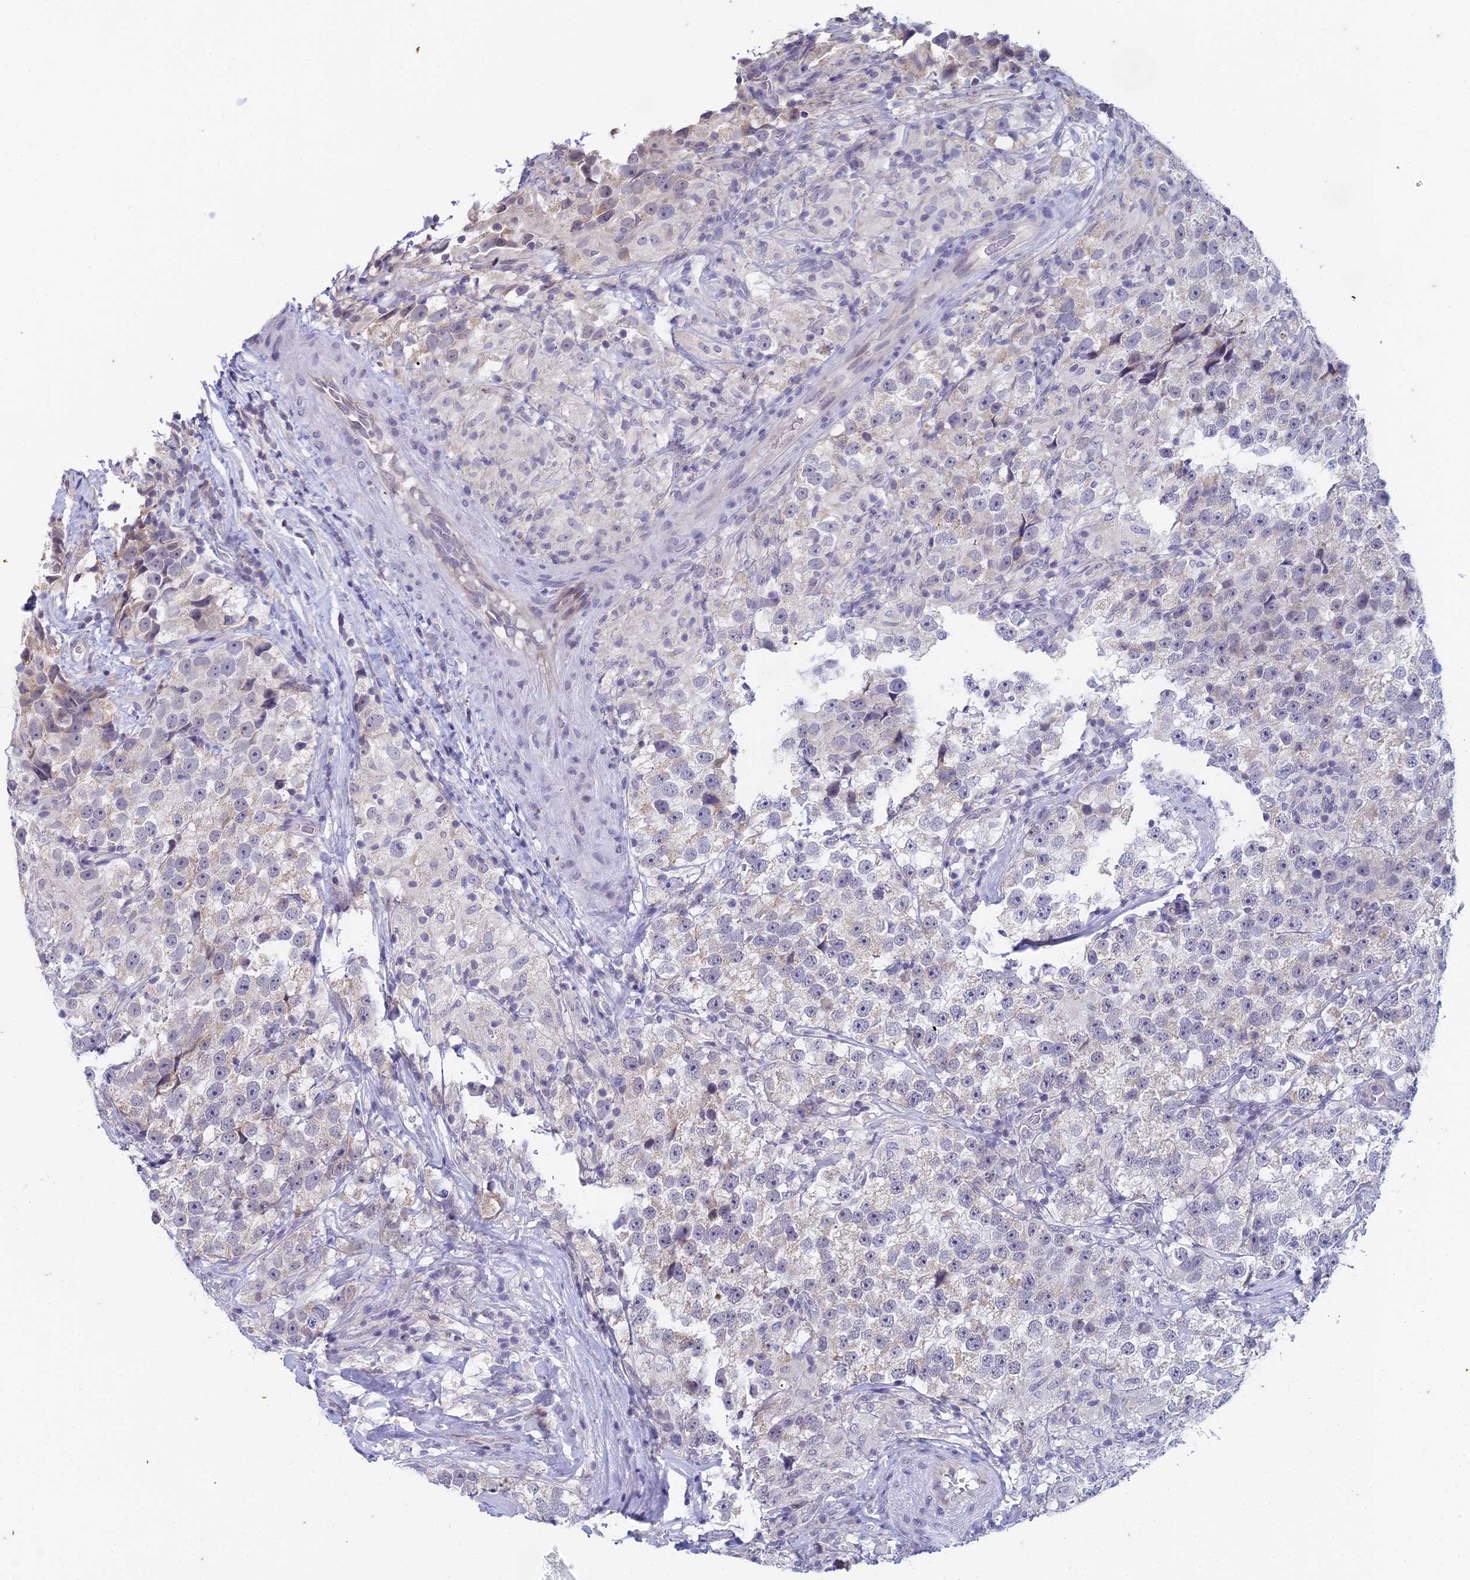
{"staining": {"intensity": "negative", "quantity": "none", "location": "none"}, "tissue": "testis cancer", "cell_type": "Tumor cells", "image_type": "cancer", "snomed": [{"axis": "morphology", "description": "Seminoma, NOS"}, {"axis": "topography", "description": "Testis"}], "caption": "The photomicrograph exhibits no significant positivity in tumor cells of testis cancer.", "gene": "EEF2KMT", "patient": {"sex": "male", "age": 46}}